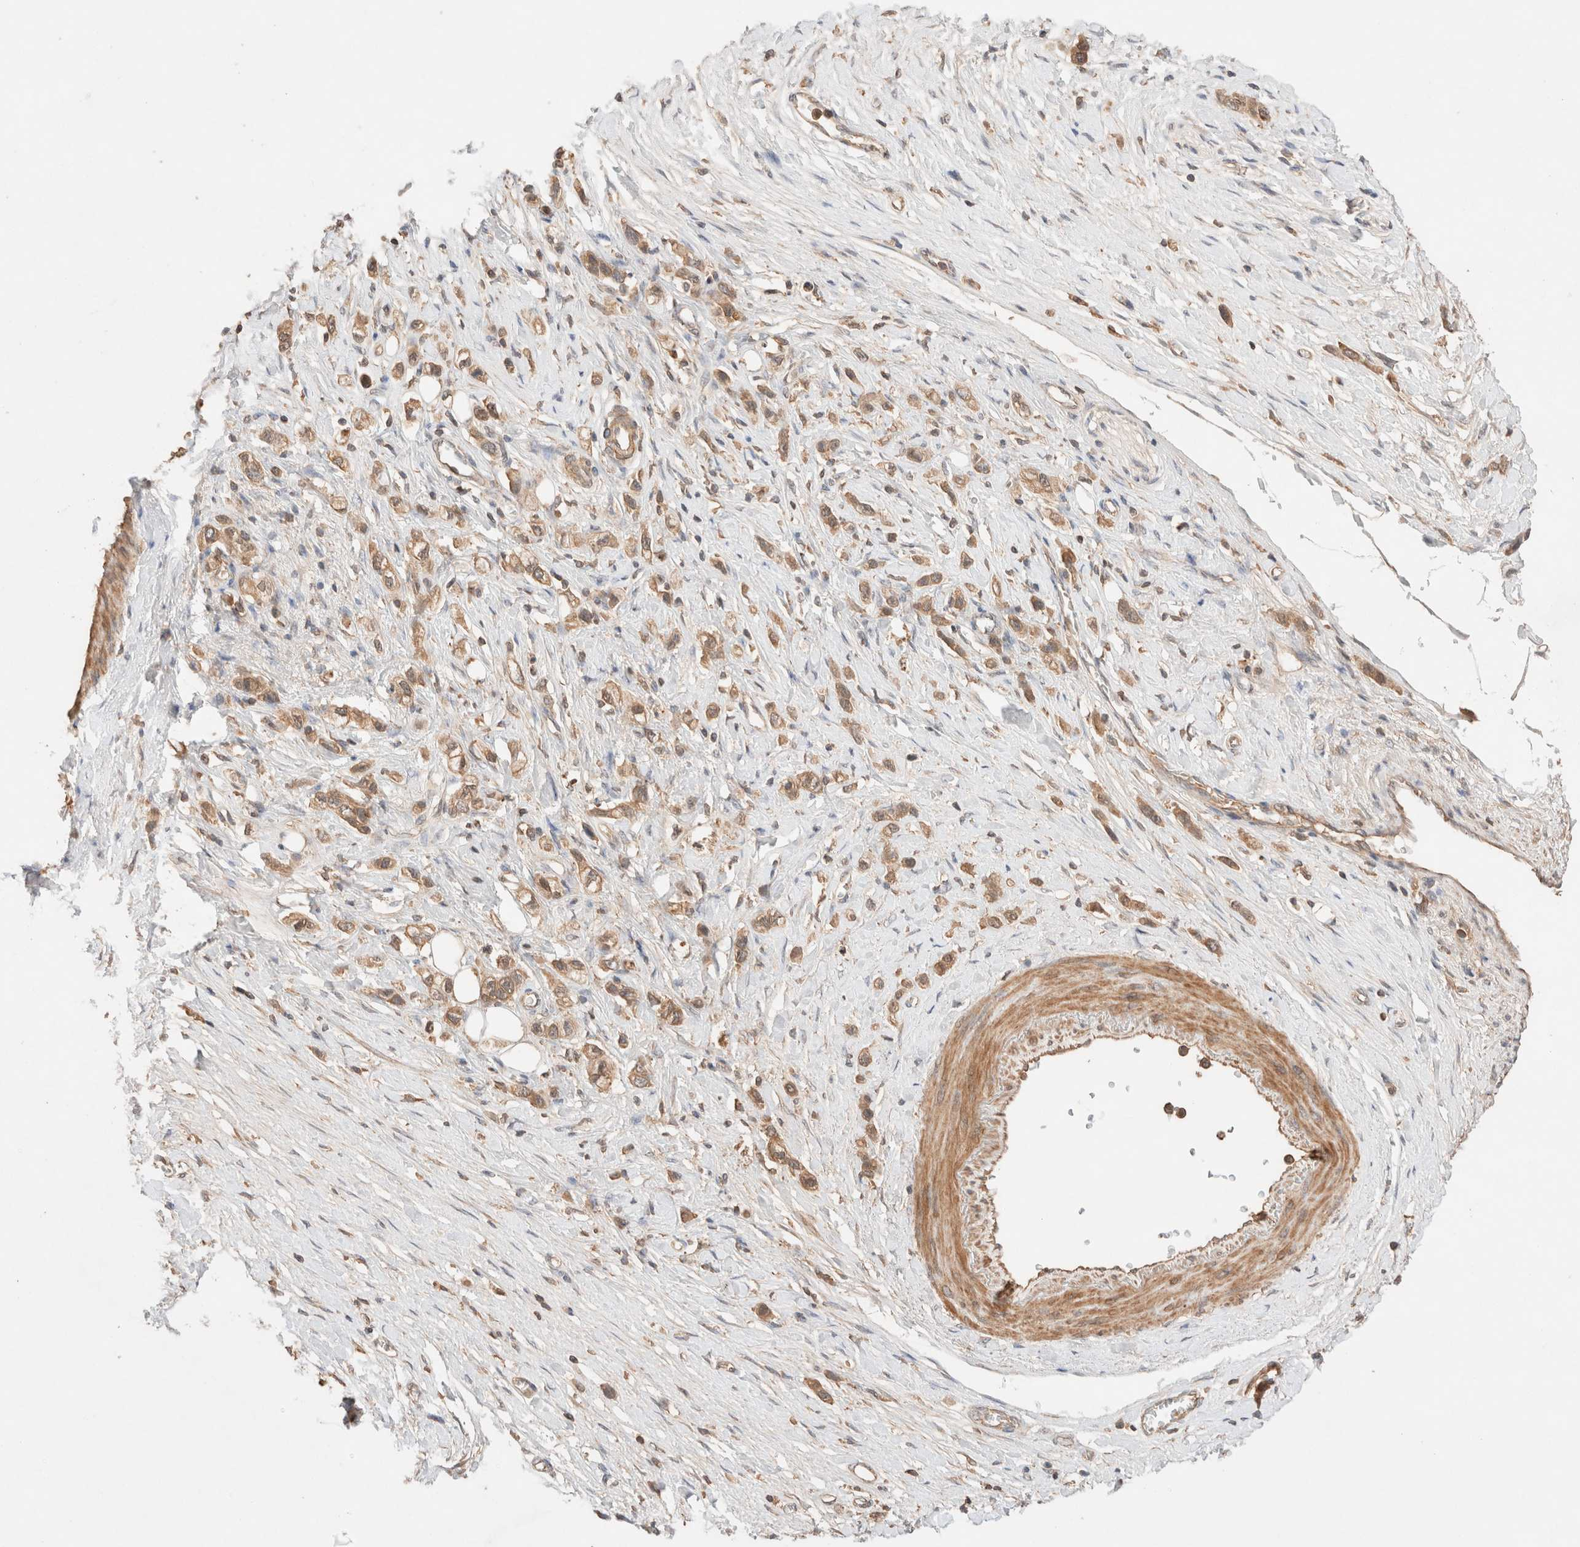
{"staining": {"intensity": "moderate", "quantity": ">75%", "location": "cytoplasmic/membranous"}, "tissue": "stomach cancer", "cell_type": "Tumor cells", "image_type": "cancer", "snomed": [{"axis": "morphology", "description": "Adenocarcinoma, NOS"}, {"axis": "topography", "description": "Stomach"}], "caption": "Immunohistochemistry of stomach cancer (adenocarcinoma) shows medium levels of moderate cytoplasmic/membranous staining in approximately >75% of tumor cells. (DAB IHC, brown staining for protein, blue staining for nuclei).", "gene": "CARNMT1", "patient": {"sex": "female", "age": 65}}